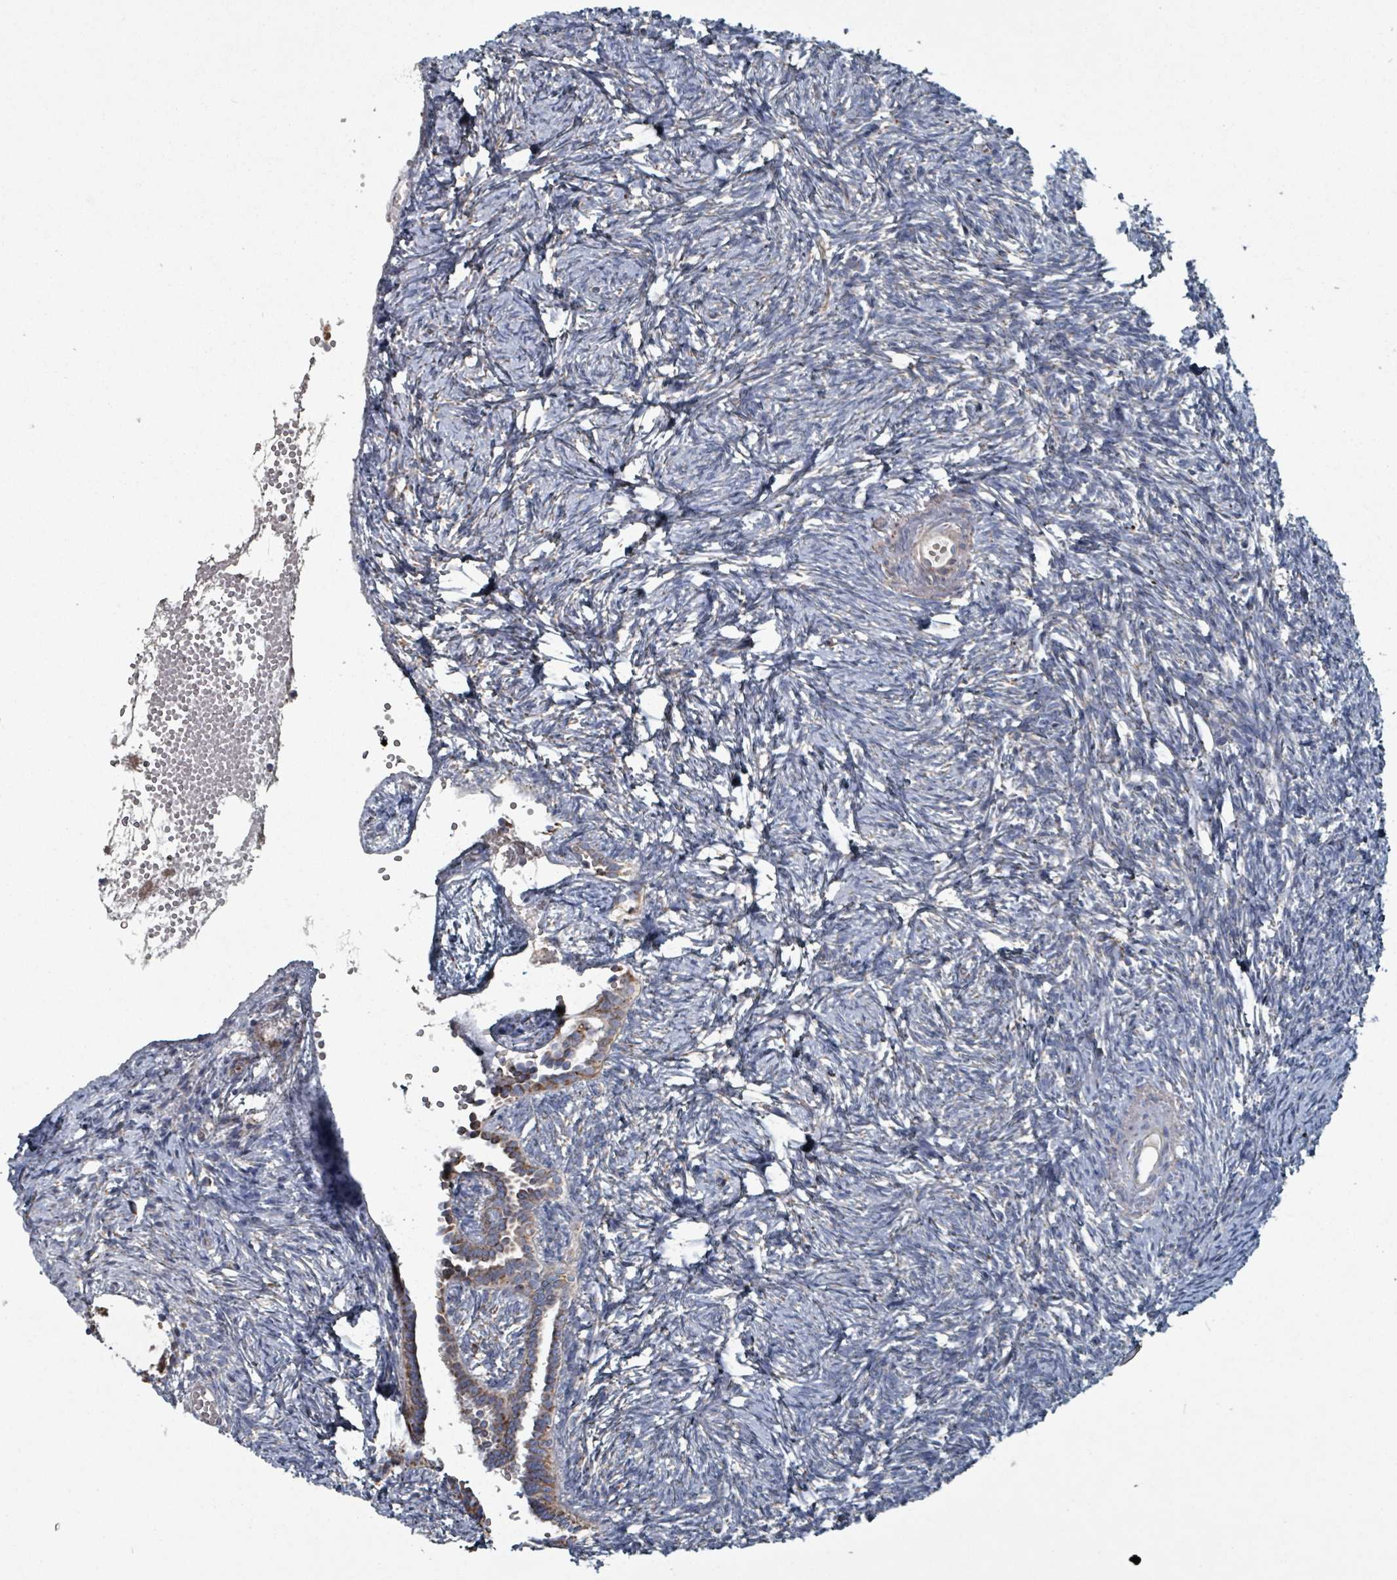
{"staining": {"intensity": "moderate", "quantity": "<25%", "location": "cytoplasmic/membranous"}, "tissue": "ovary", "cell_type": "Follicle cells", "image_type": "normal", "snomed": [{"axis": "morphology", "description": "Normal tissue, NOS"}, {"axis": "topography", "description": "Ovary"}], "caption": "Immunohistochemical staining of unremarkable ovary exhibits moderate cytoplasmic/membranous protein staining in about <25% of follicle cells.", "gene": "ABHD18", "patient": {"sex": "female", "age": 51}}